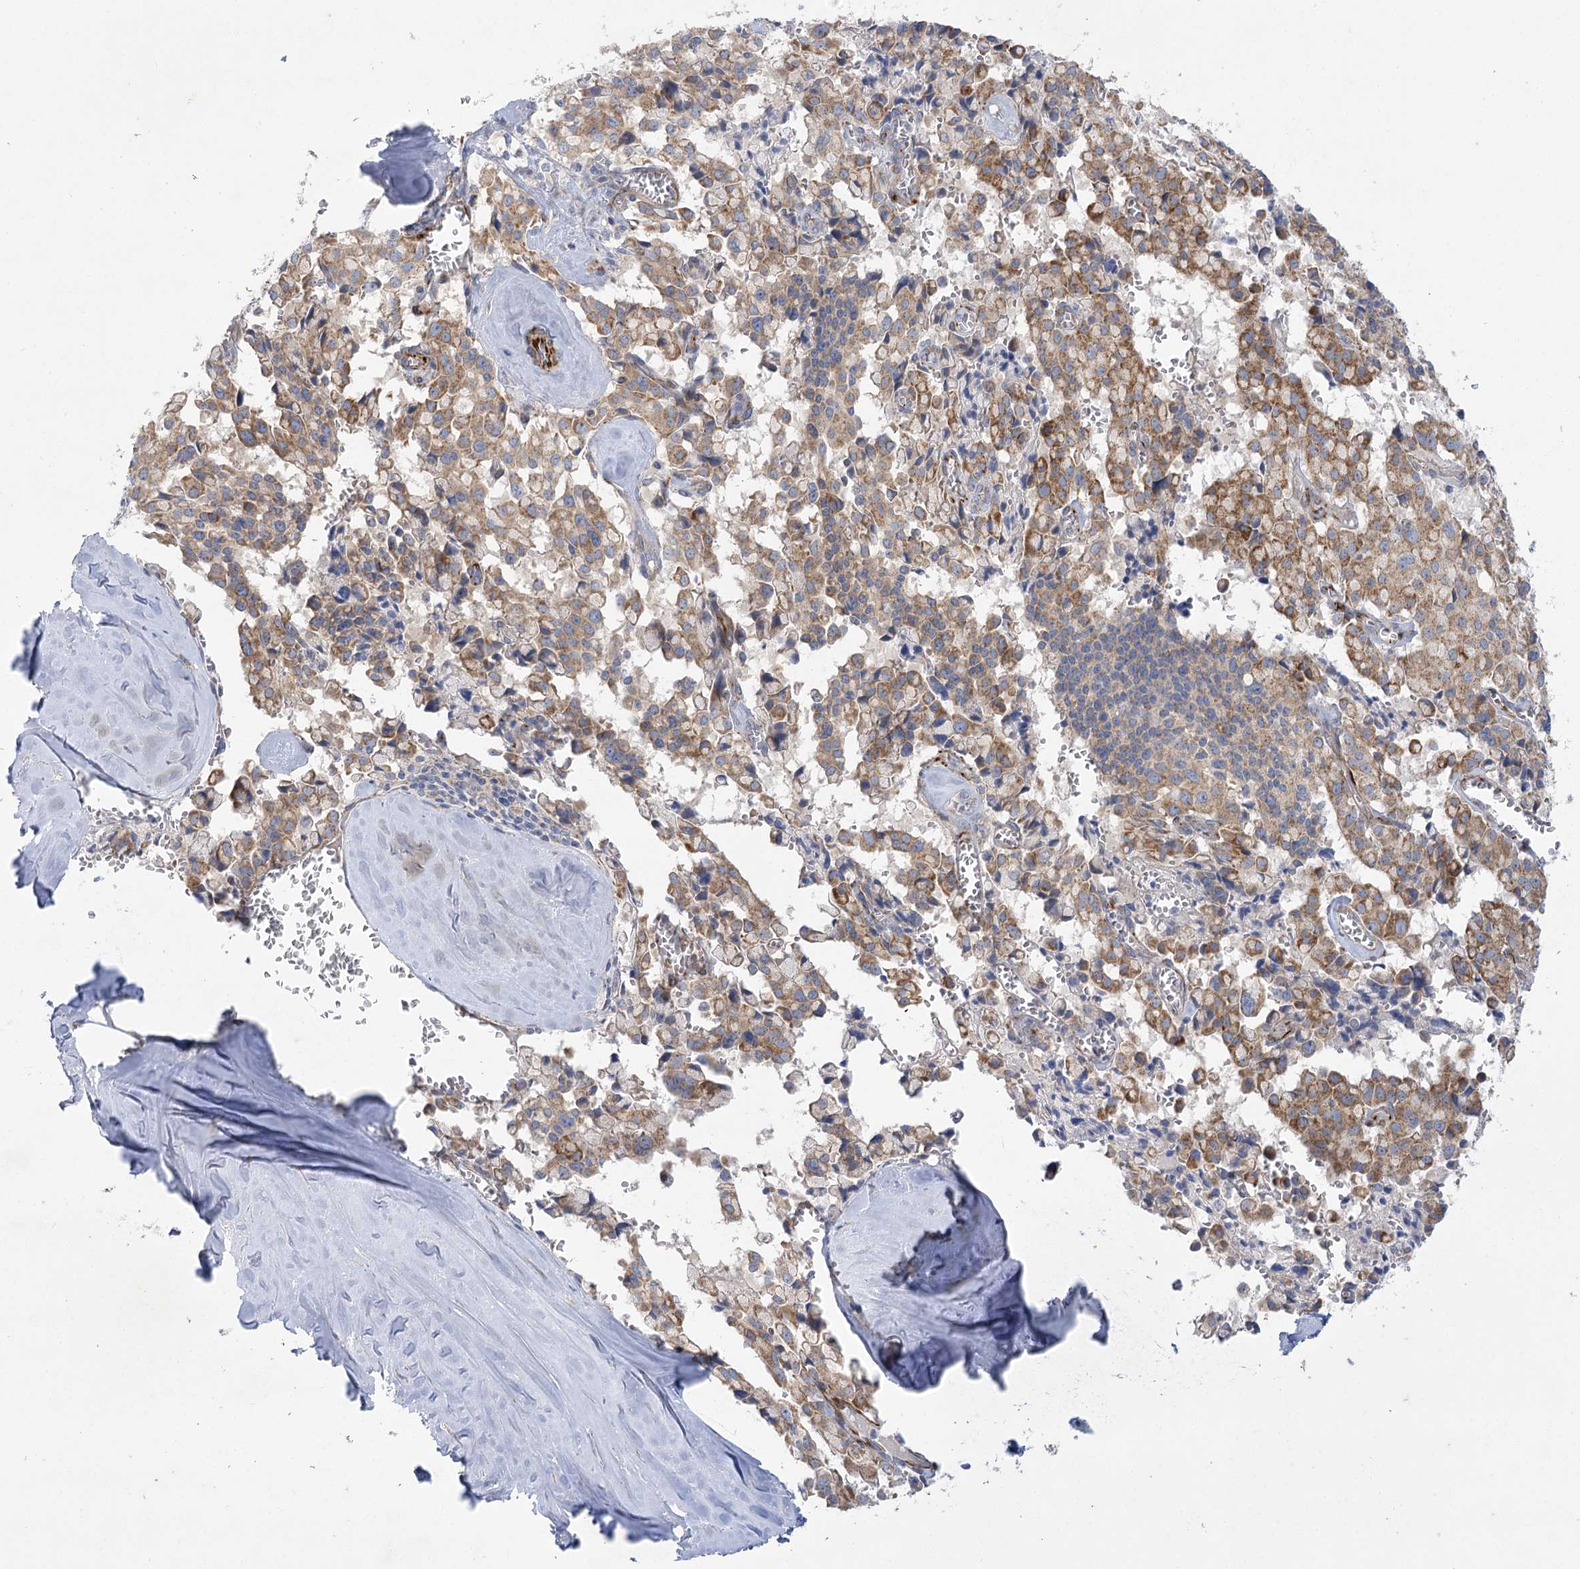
{"staining": {"intensity": "moderate", "quantity": ">75%", "location": "cytoplasmic/membranous"}, "tissue": "pancreatic cancer", "cell_type": "Tumor cells", "image_type": "cancer", "snomed": [{"axis": "morphology", "description": "Adenocarcinoma, NOS"}, {"axis": "topography", "description": "Pancreas"}], "caption": "Adenocarcinoma (pancreatic) stained with immunohistochemistry reveals moderate cytoplasmic/membranous staining in approximately >75% of tumor cells.", "gene": "DHTKD1", "patient": {"sex": "male", "age": 65}}